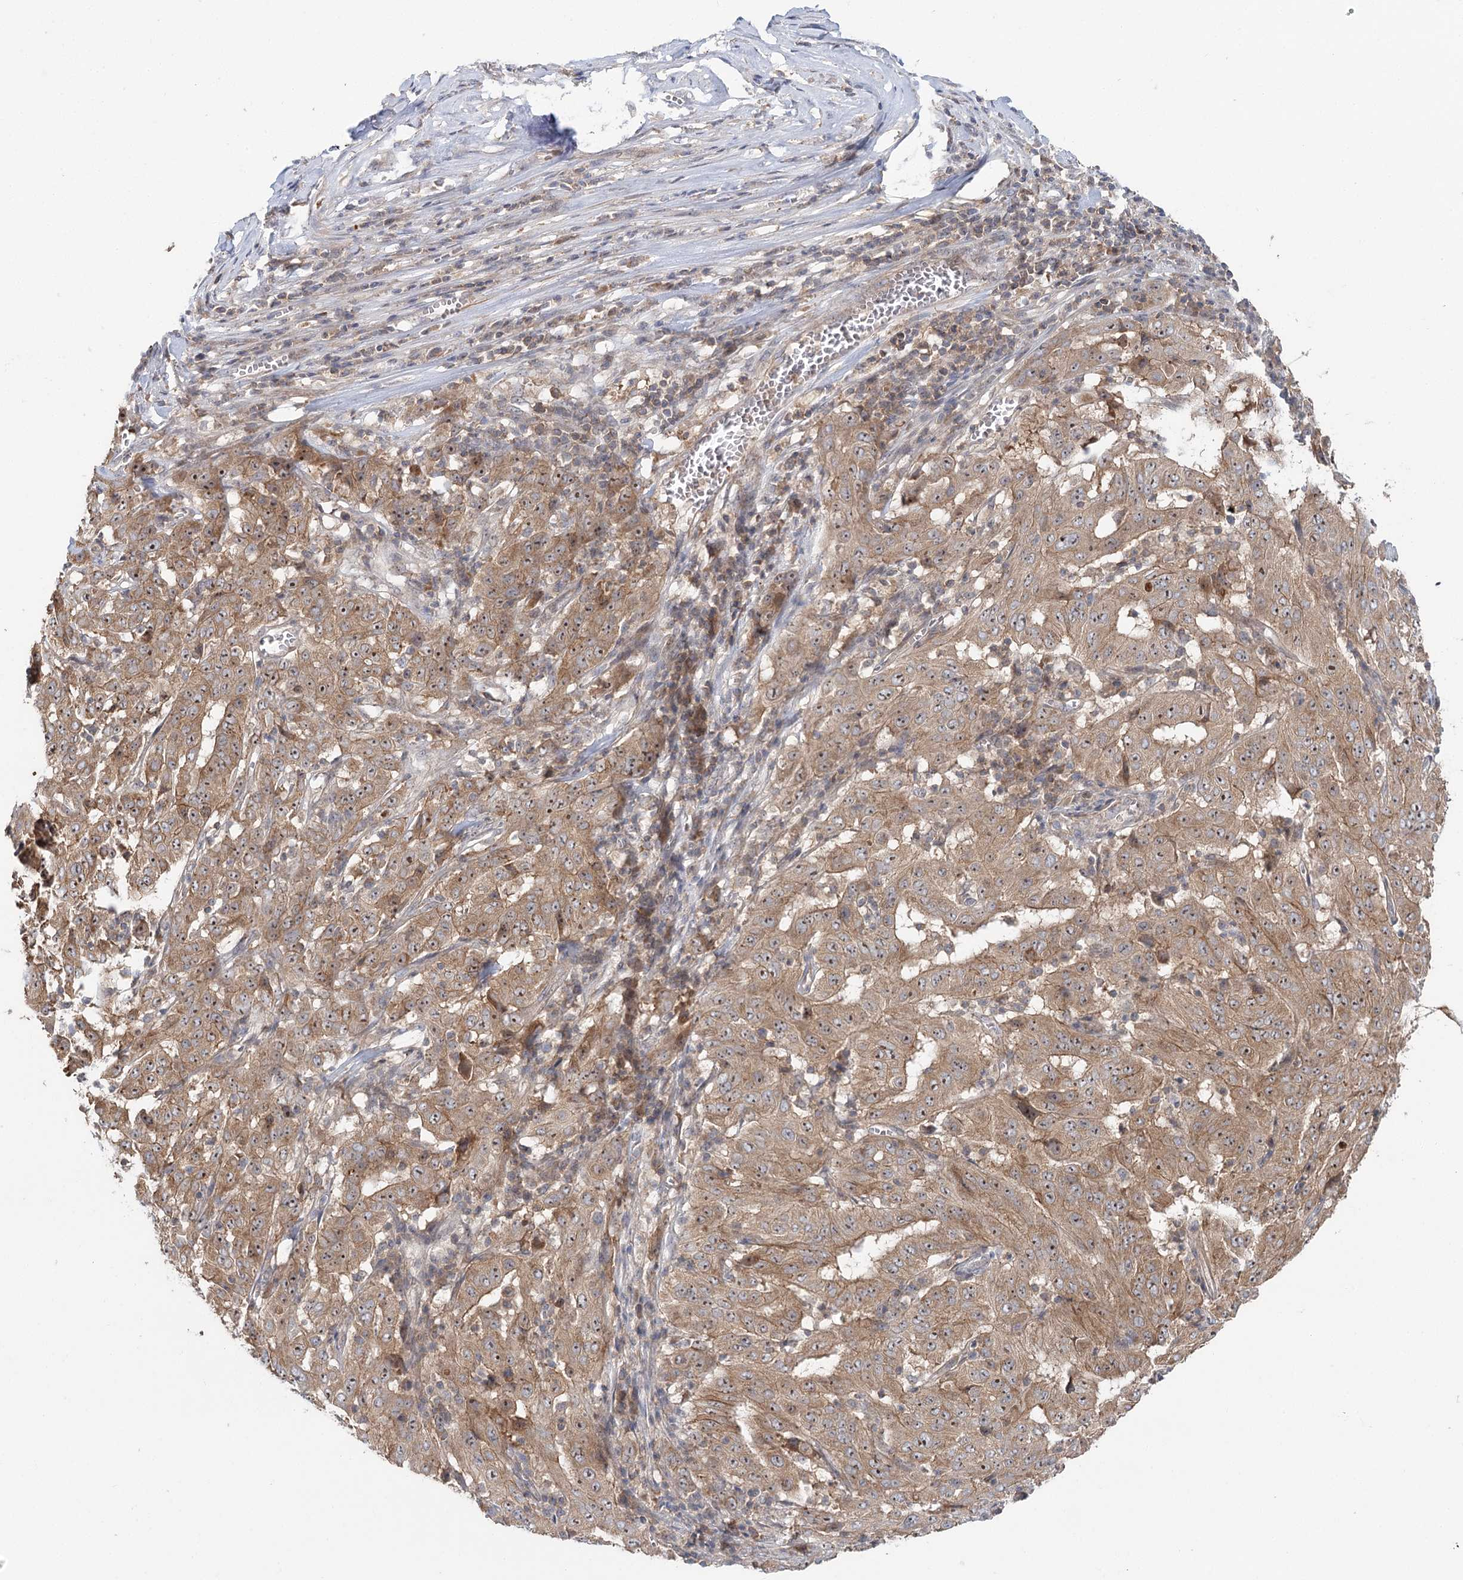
{"staining": {"intensity": "moderate", "quantity": ">75%", "location": "cytoplasmic/membranous,nuclear"}, "tissue": "pancreatic cancer", "cell_type": "Tumor cells", "image_type": "cancer", "snomed": [{"axis": "morphology", "description": "Adenocarcinoma, NOS"}, {"axis": "topography", "description": "Pancreas"}], "caption": "Moderate cytoplasmic/membranous and nuclear protein staining is present in approximately >75% of tumor cells in pancreatic cancer. (brown staining indicates protein expression, while blue staining denotes nuclei).", "gene": "RAPGEF6", "patient": {"sex": "male", "age": 63}}